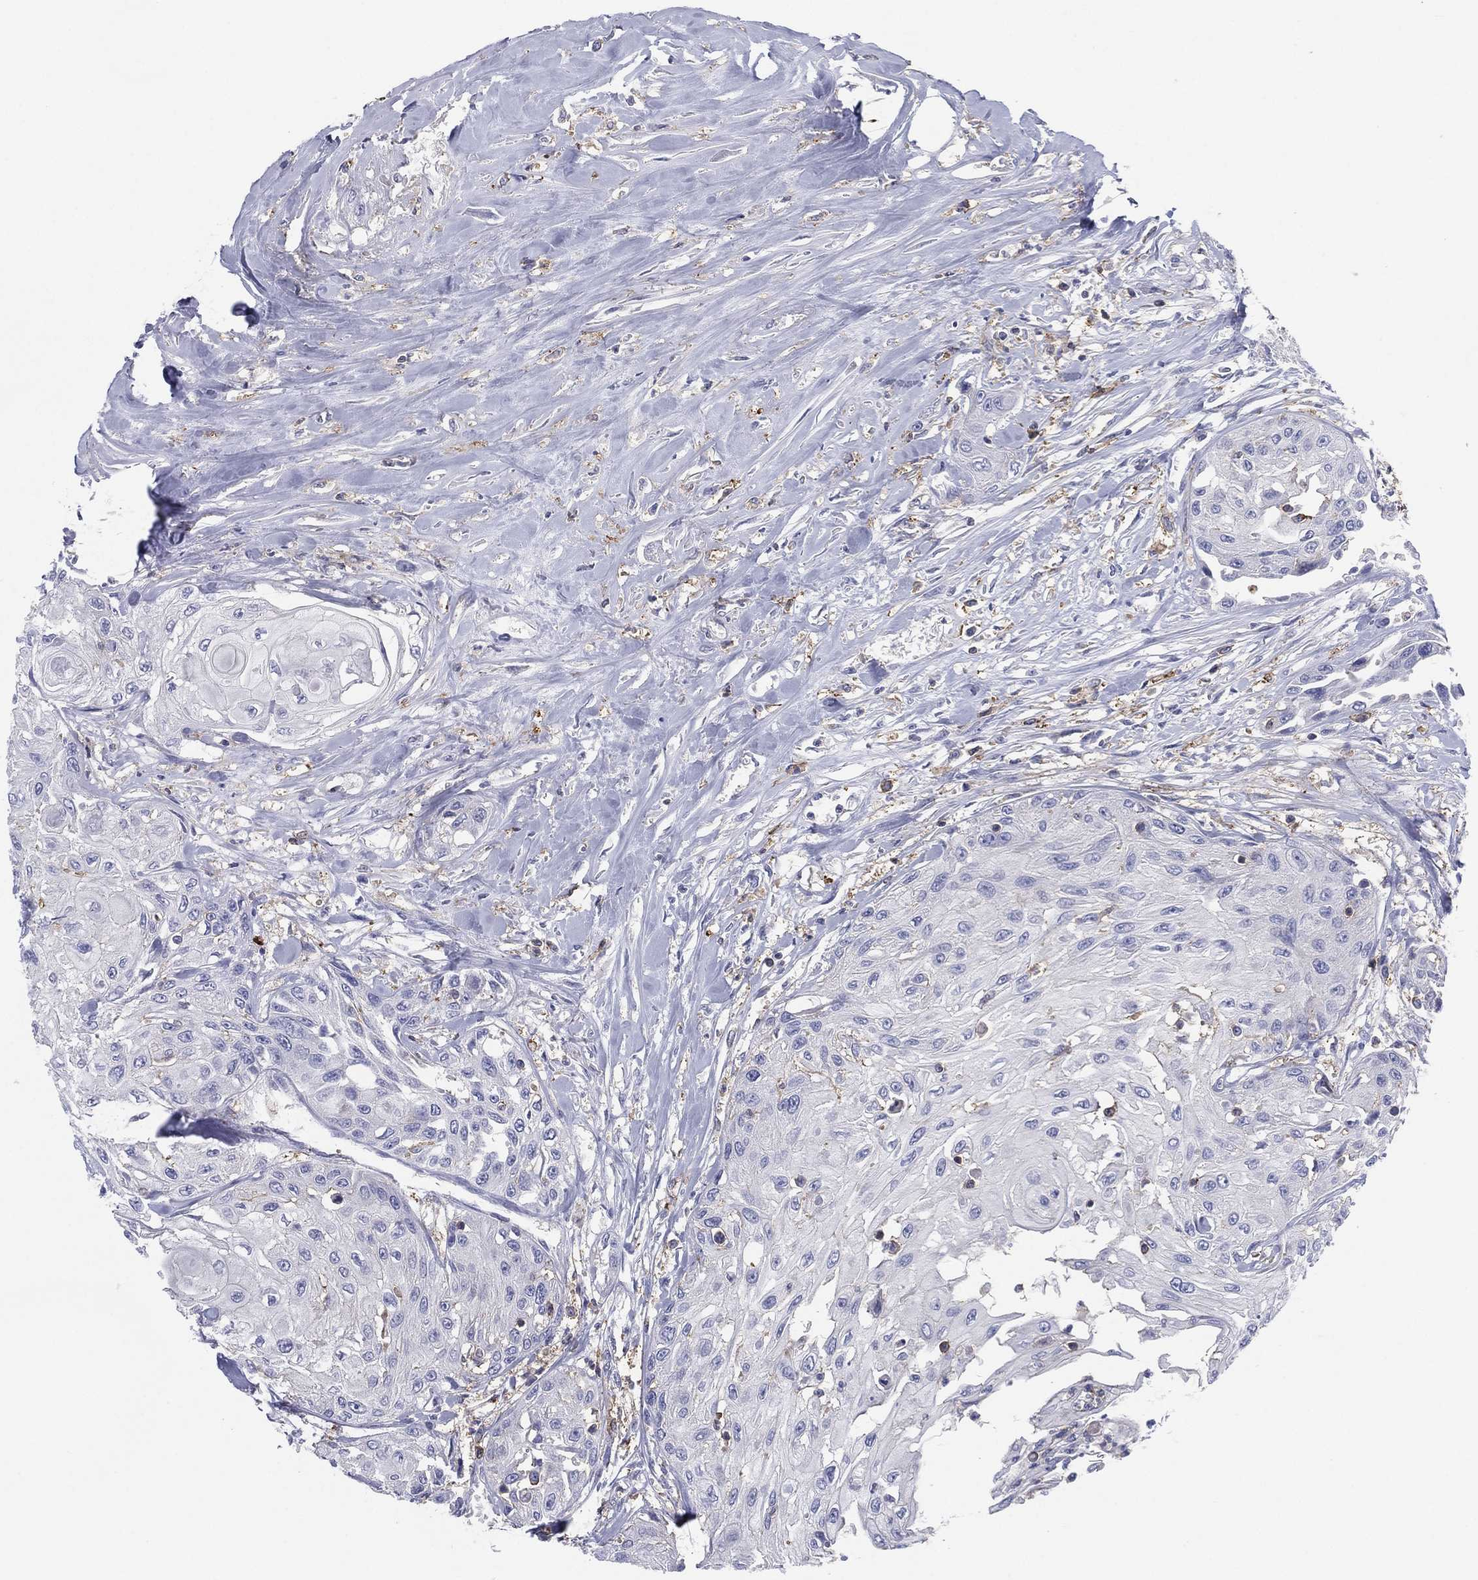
{"staining": {"intensity": "negative", "quantity": "none", "location": "none"}, "tissue": "head and neck cancer", "cell_type": "Tumor cells", "image_type": "cancer", "snomed": [{"axis": "morphology", "description": "Normal tissue, NOS"}, {"axis": "morphology", "description": "Squamous cell carcinoma, NOS"}, {"axis": "topography", "description": "Oral tissue"}, {"axis": "topography", "description": "Peripheral nerve tissue"}, {"axis": "topography", "description": "Head-Neck"}], "caption": "Immunohistochemistry (IHC) of squamous cell carcinoma (head and neck) demonstrates no expression in tumor cells.", "gene": "SELPLG", "patient": {"sex": "female", "age": 59}}